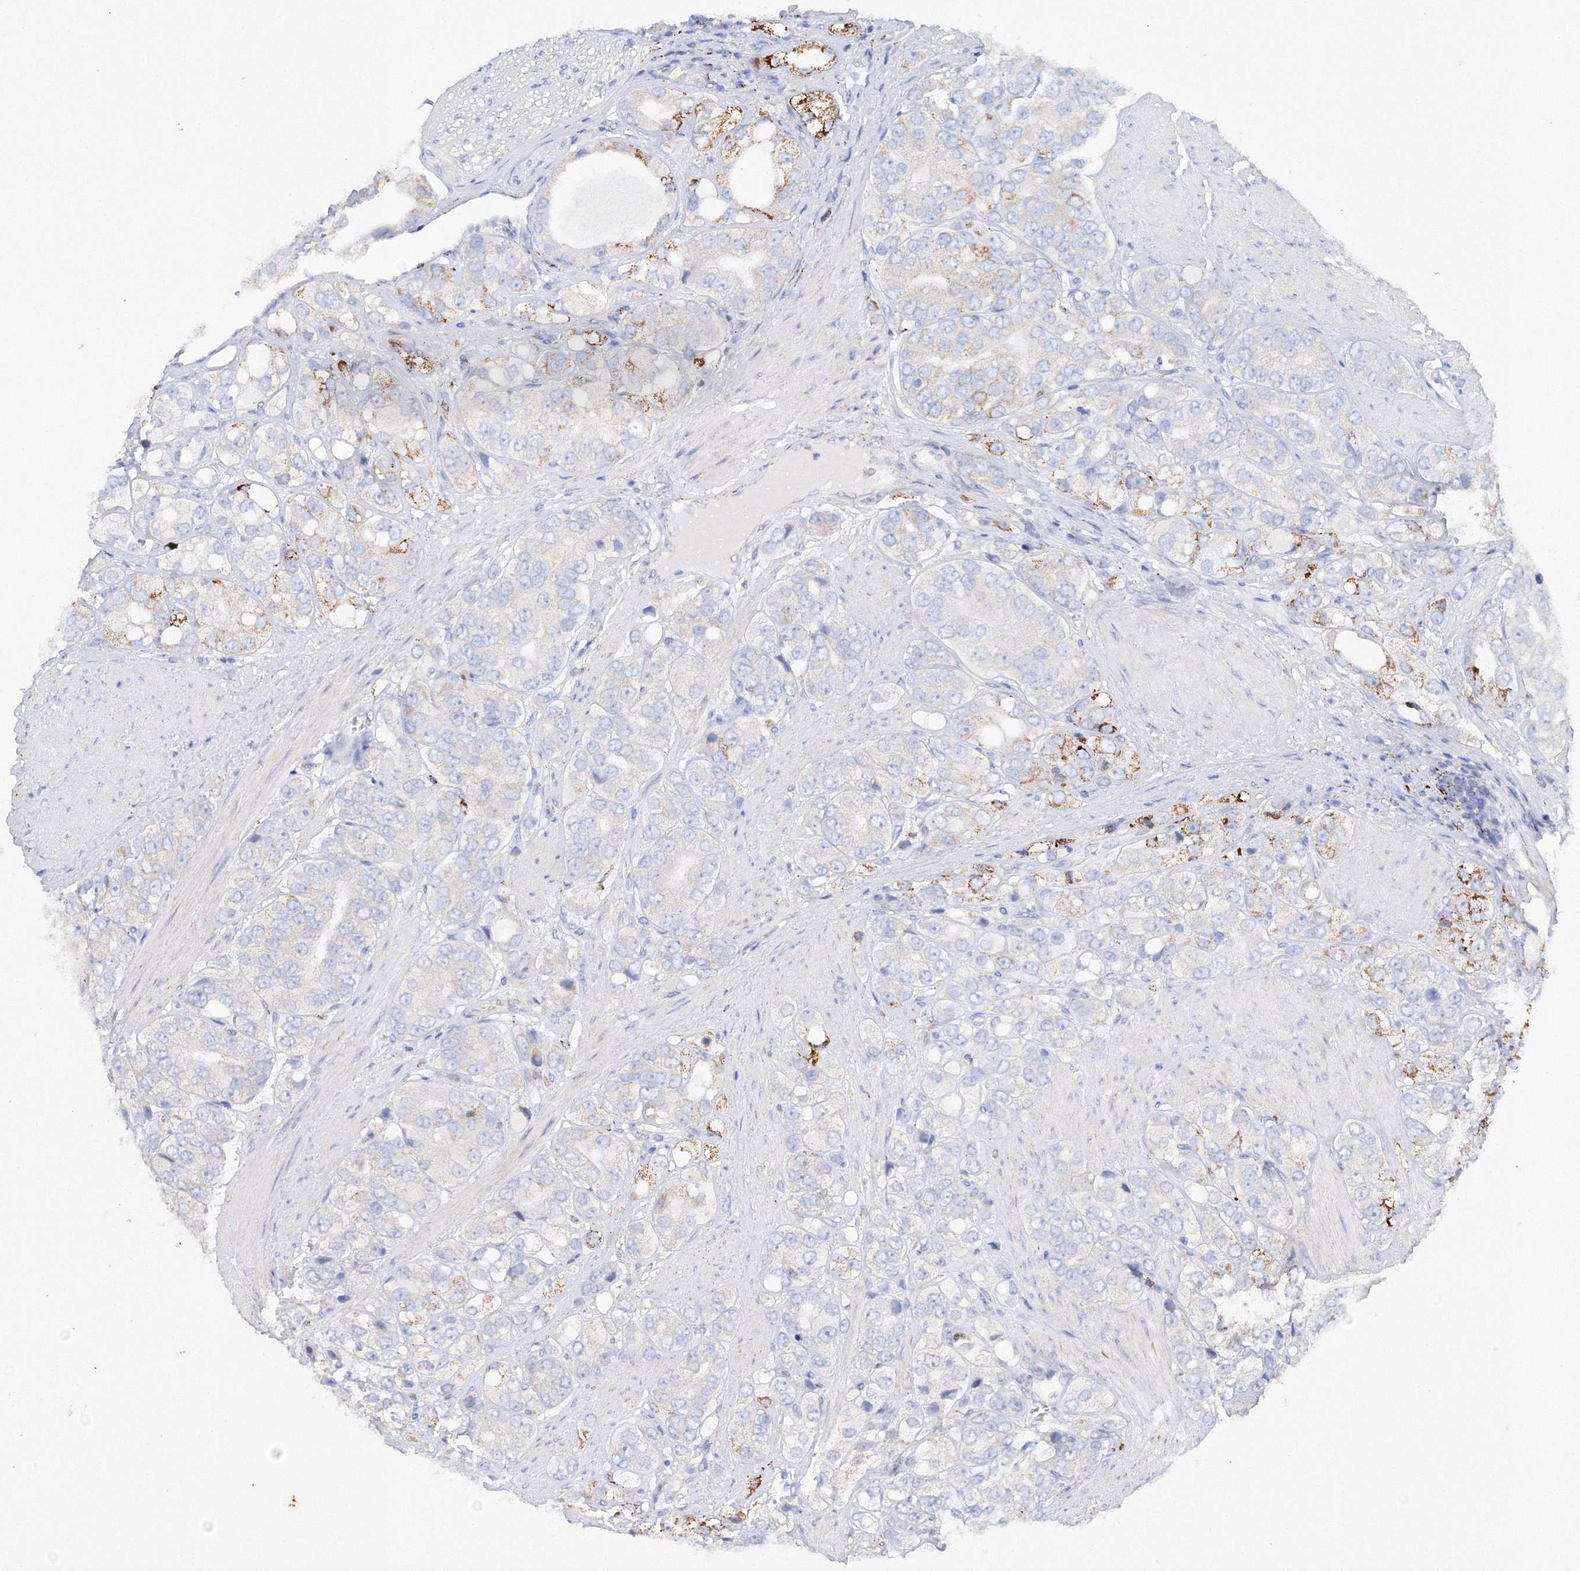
{"staining": {"intensity": "weak", "quantity": "<25%", "location": "cytoplasmic/membranous"}, "tissue": "prostate cancer", "cell_type": "Tumor cells", "image_type": "cancer", "snomed": [{"axis": "morphology", "description": "Adenocarcinoma, High grade"}, {"axis": "topography", "description": "Prostate"}], "caption": "High magnification brightfield microscopy of prostate high-grade adenocarcinoma stained with DAB (3,3'-diaminobenzidine) (brown) and counterstained with hematoxylin (blue): tumor cells show no significant expression. (DAB immunohistochemistry, high magnification).", "gene": "MERTK", "patient": {"sex": "male", "age": 50}}